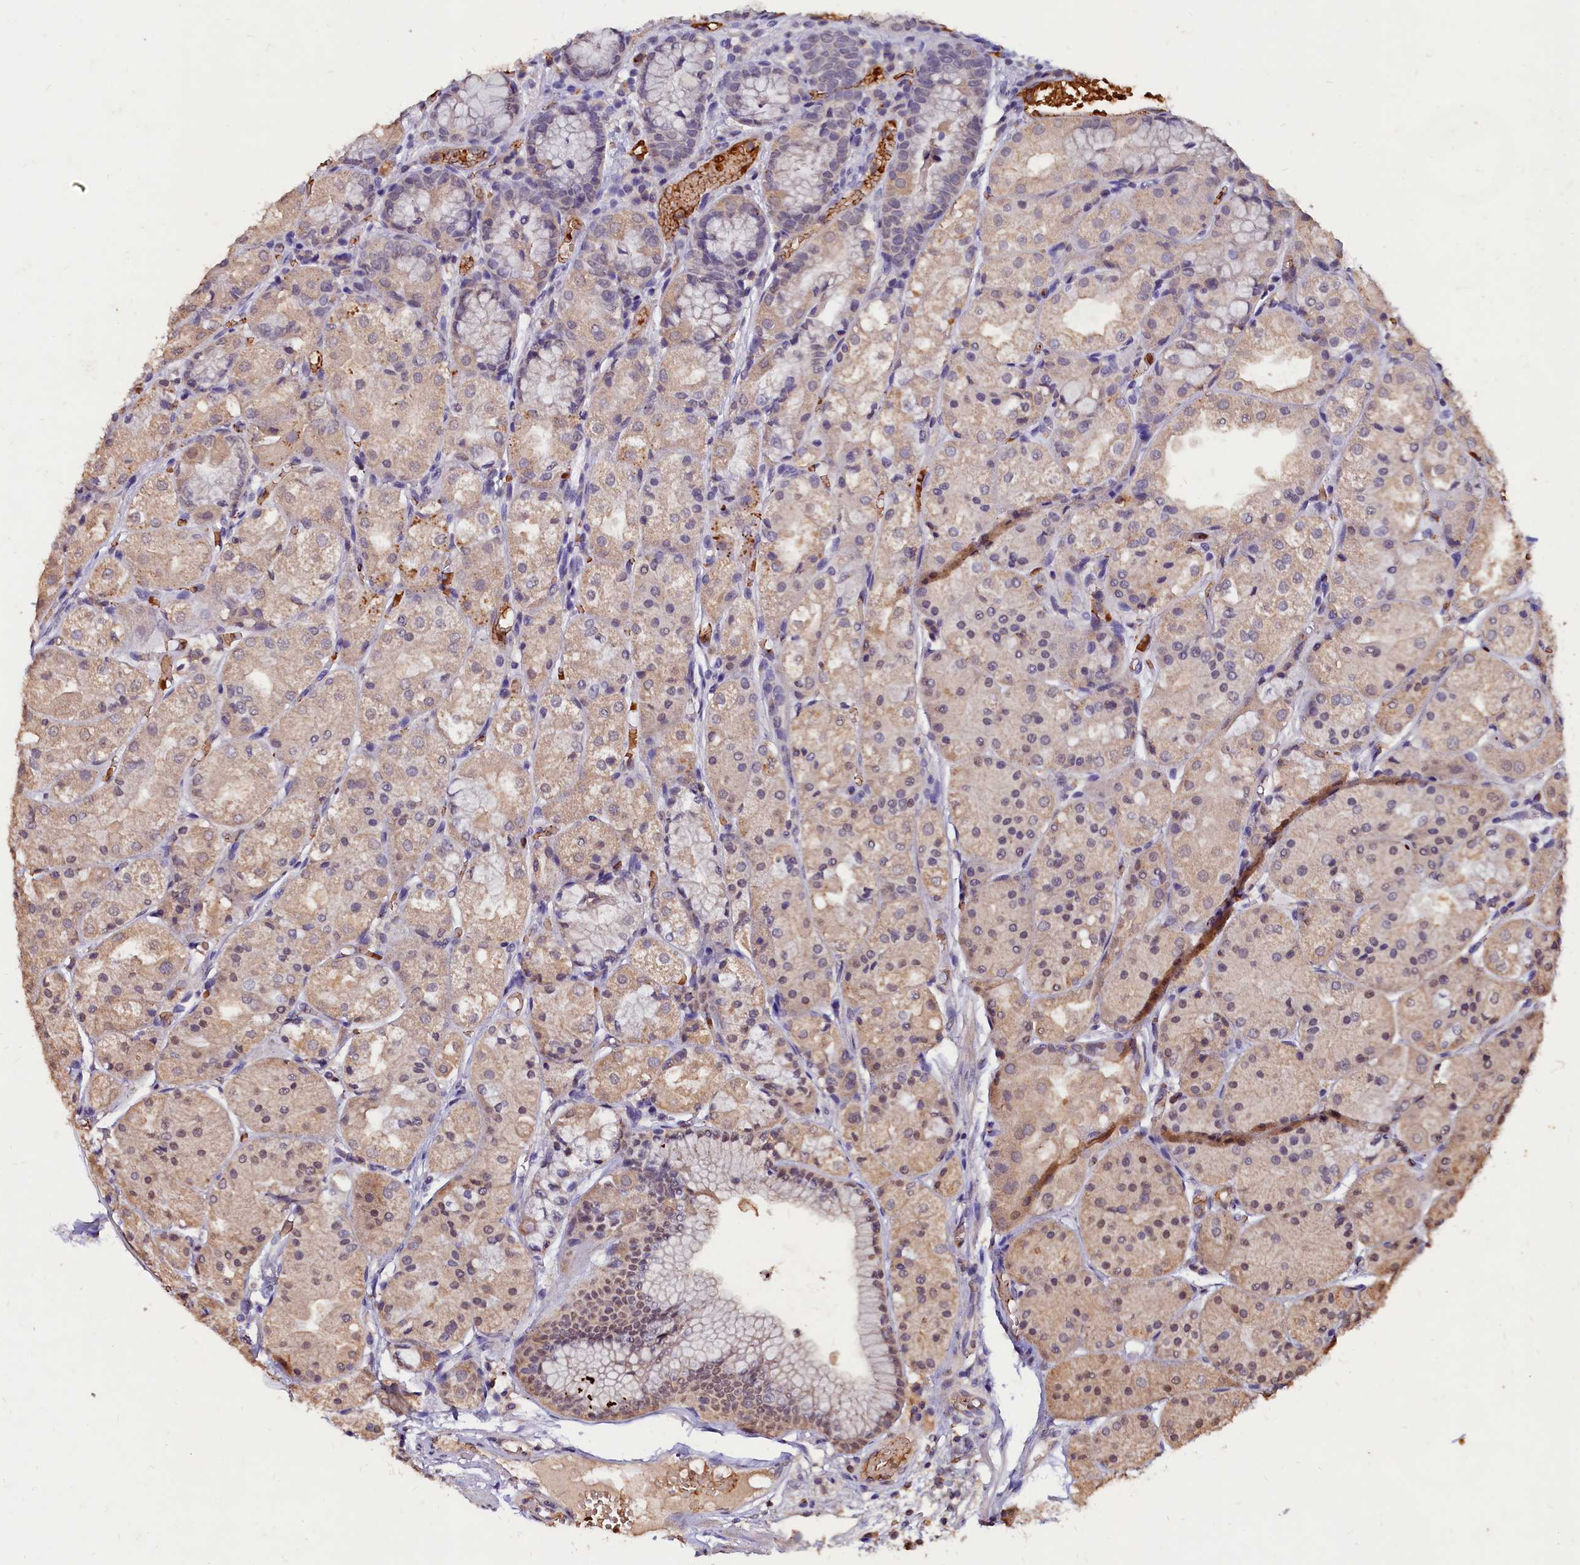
{"staining": {"intensity": "moderate", "quantity": "<25%", "location": "cytoplasmic/membranous"}, "tissue": "stomach", "cell_type": "Glandular cells", "image_type": "normal", "snomed": [{"axis": "morphology", "description": "Normal tissue, NOS"}, {"axis": "topography", "description": "Stomach, upper"}], "caption": "Immunohistochemistry (IHC) histopathology image of normal stomach: human stomach stained using immunohistochemistry exhibits low levels of moderate protein expression localized specifically in the cytoplasmic/membranous of glandular cells, appearing as a cytoplasmic/membranous brown color.", "gene": "CSTPP1", "patient": {"sex": "male", "age": 72}}